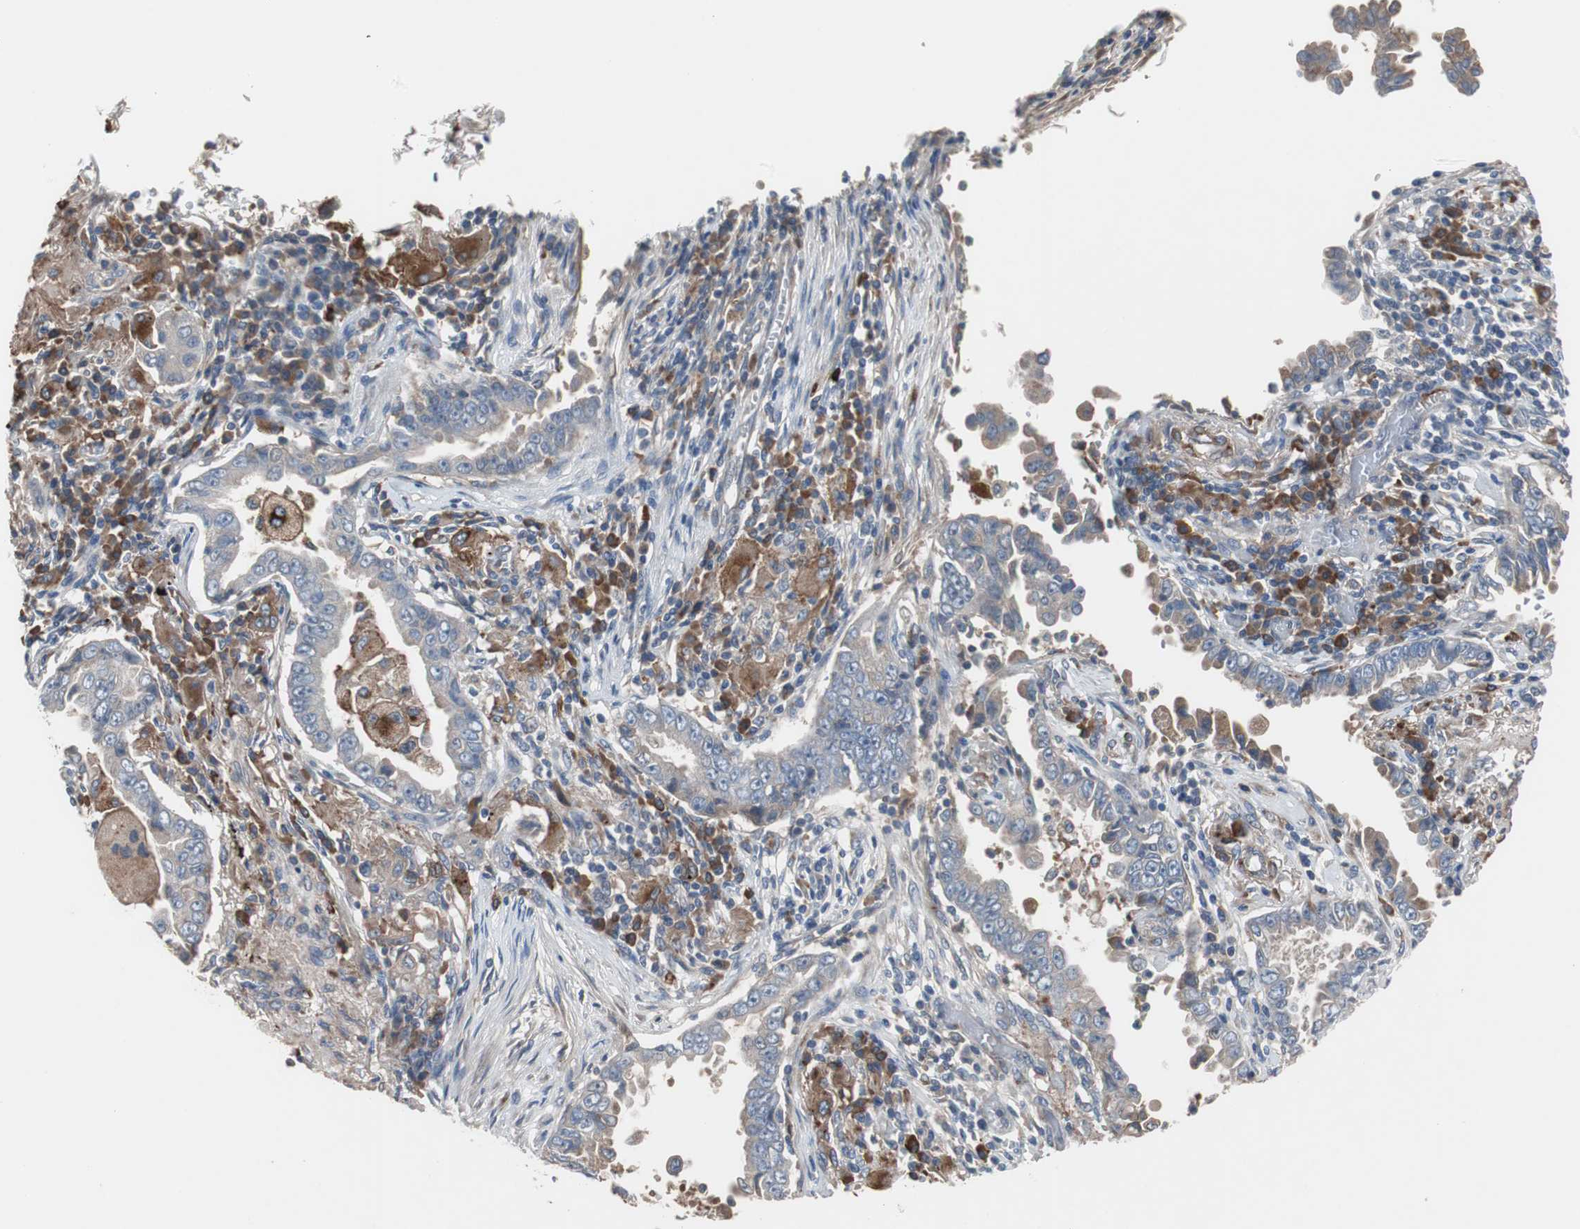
{"staining": {"intensity": "weak", "quantity": "25%-75%", "location": "cytoplasmic/membranous"}, "tissue": "lung cancer", "cell_type": "Tumor cells", "image_type": "cancer", "snomed": [{"axis": "morphology", "description": "Normal tissue, NOS"}, {"axis": "morphology", "description": "Inflammation, NOS"}, {"axis": "morphology", "description": "Adenocarcinoma, NOS"}, {"axis": "topography", "description": "Lung"}], "caption": "Brown immunohistochemical staining in lung cancer reveals weak cytoplasmic/membranous positivity in about 25%-75% of tumor cells. Using DAB (3,3'-diaminobenzidine) (brown) and hematoxylin (blue) stains, captured at high magnification using brightfield microscopy.", "gene": "SORT1", "patient": {"sex": "female", "age": 64}}